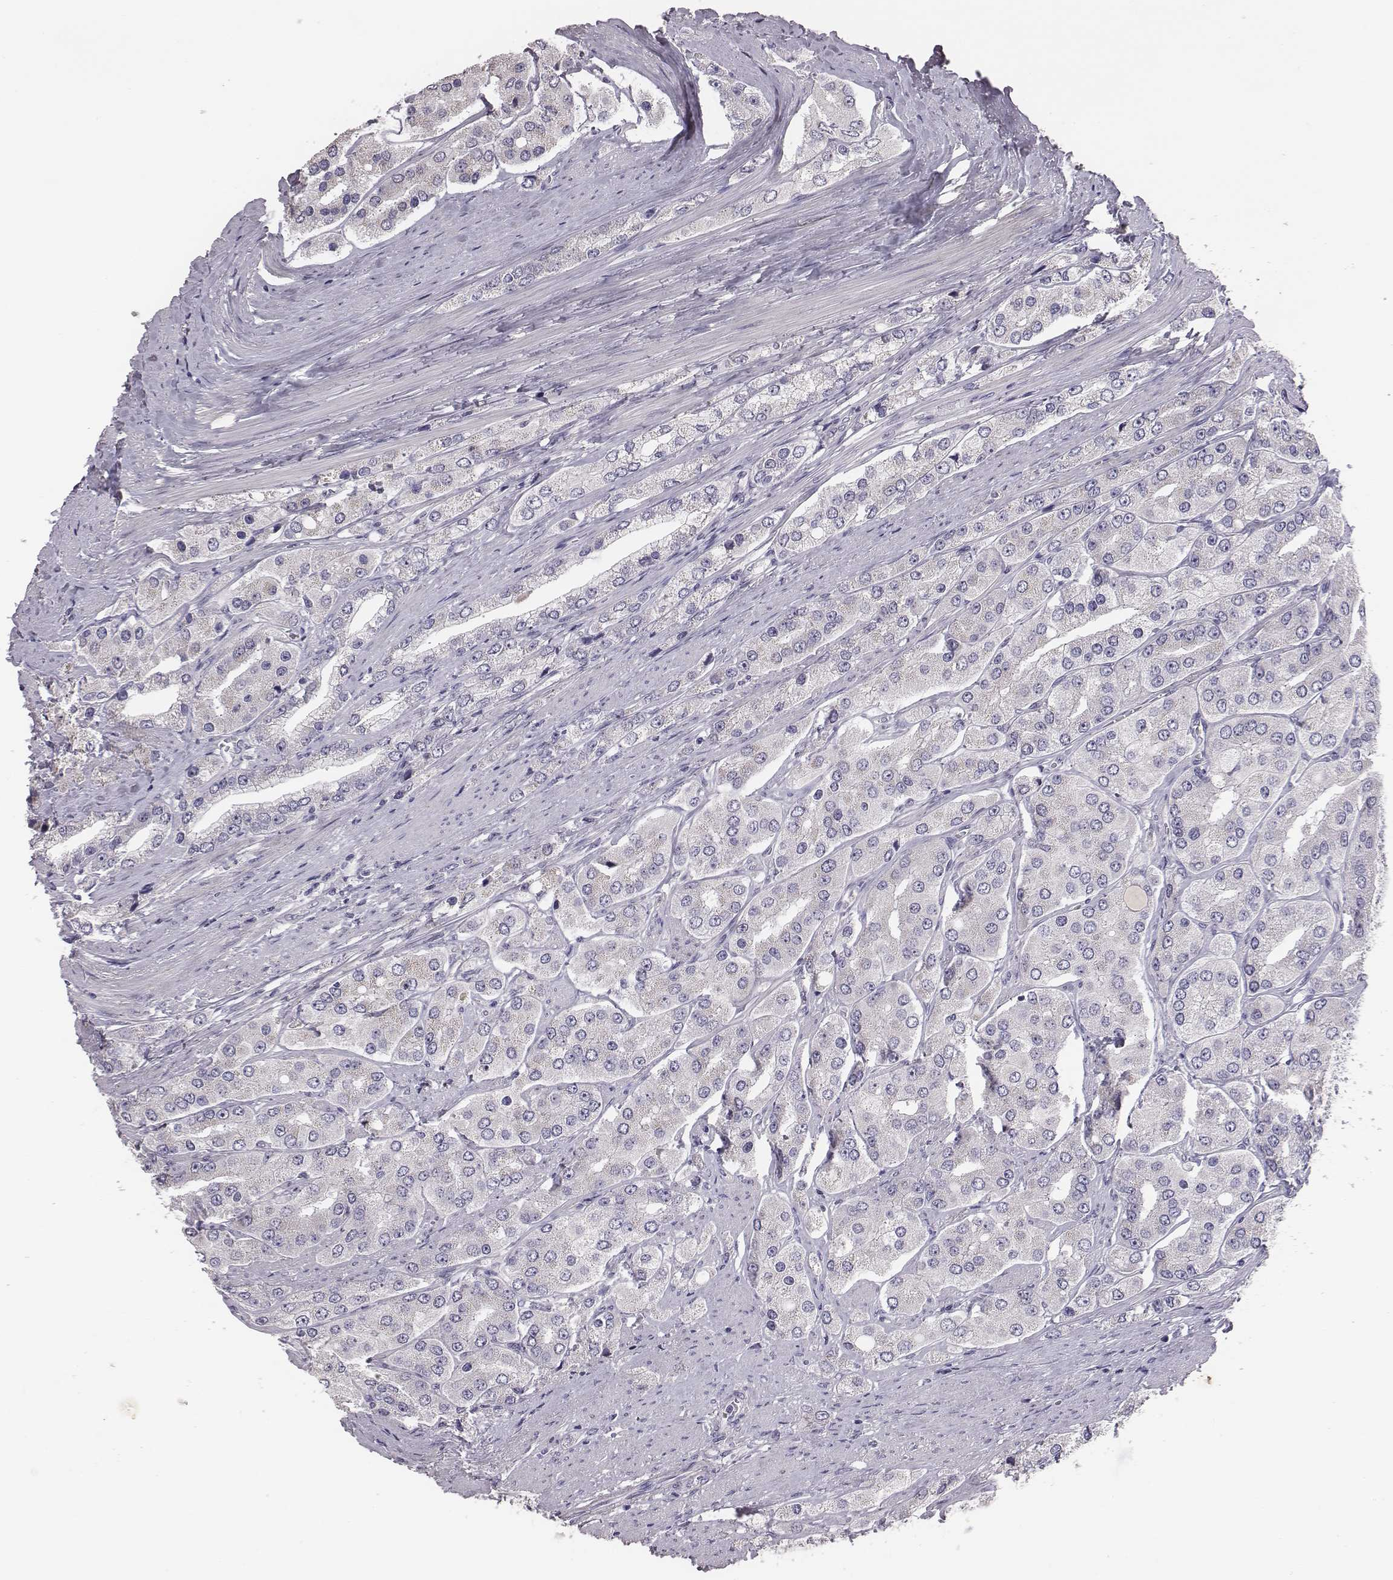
{"staining": {"intensity": "negative", "quantity": "none", "location": "none"}, "tissue": "prostate cancer", "cell_type": "Tumor cells", "image_type": "cancer", "snomed": [{"axis": "morphology", "description": "Adenocarcinoma, Low grade"}, {"axis": "topography", "description": "Prostate"}], "caption": "Photomicrograph shows no protein staining in tumor cells of prostate low-grade adenocarcinoma tissue.", "gene": "EN1", "patient": {"sex": "male", "age": 69}}